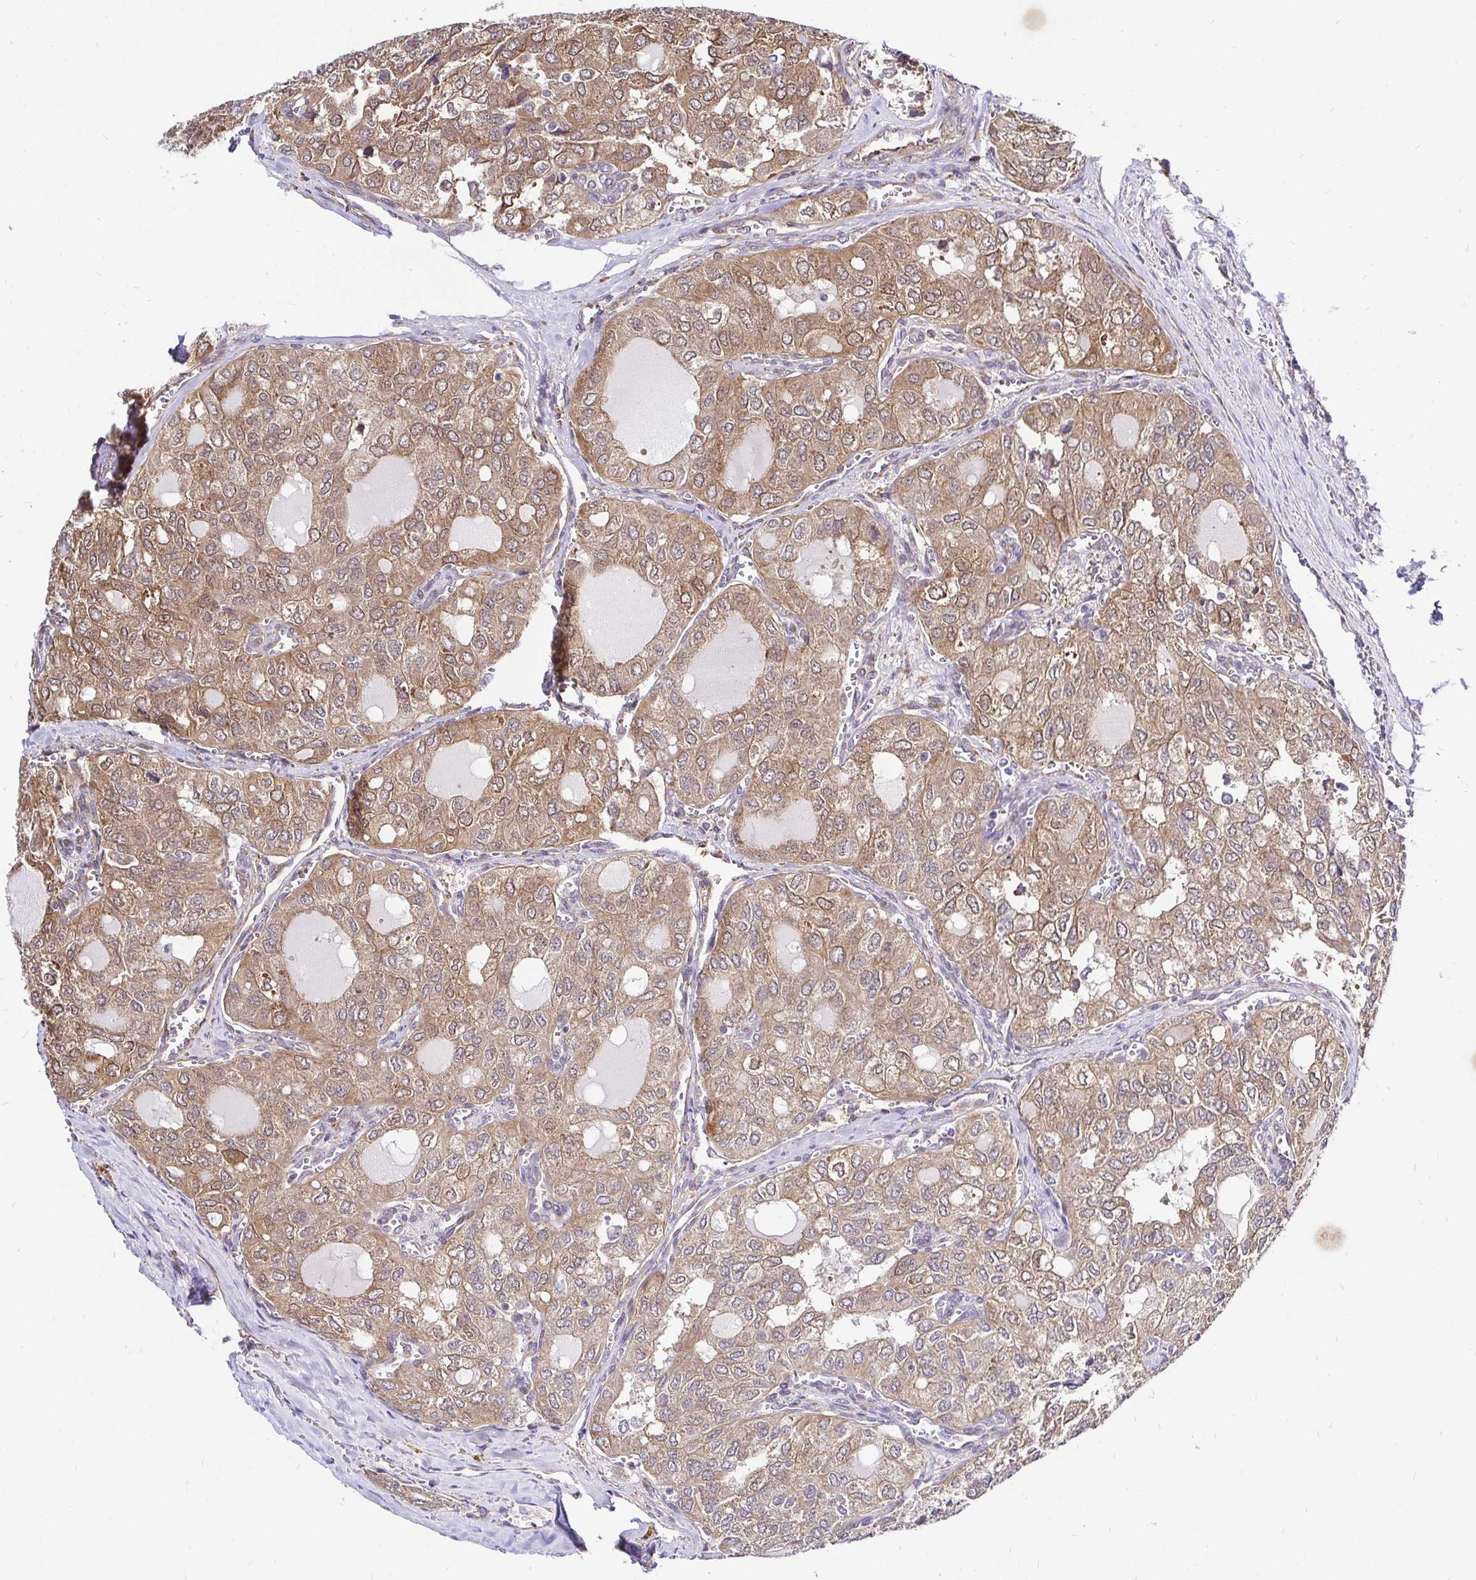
{"staining": {"intensity": "moderate", "quantity": ">75%", "location": "cytoplasmic/membranous"}, "tissue": "thyroid cancer", "cell_type": "Tumor cells", "image_type": "cancer", "snomed": [{"axis": "morphology", "description": "Follicular adenoma carcinoma, NOS"}, {"axis": "topography", "description": "Thyroid gland"}], "caption": "Thyroid cancer (follicular adenoma carcinoma) tissue displays moderate cytoplasmic/membranous staining in approximately >75% of tumor cells, visualized by immunohistochemistry.", "gene": "CCDC122", "patient": {"sex": "male", "age": 75}}